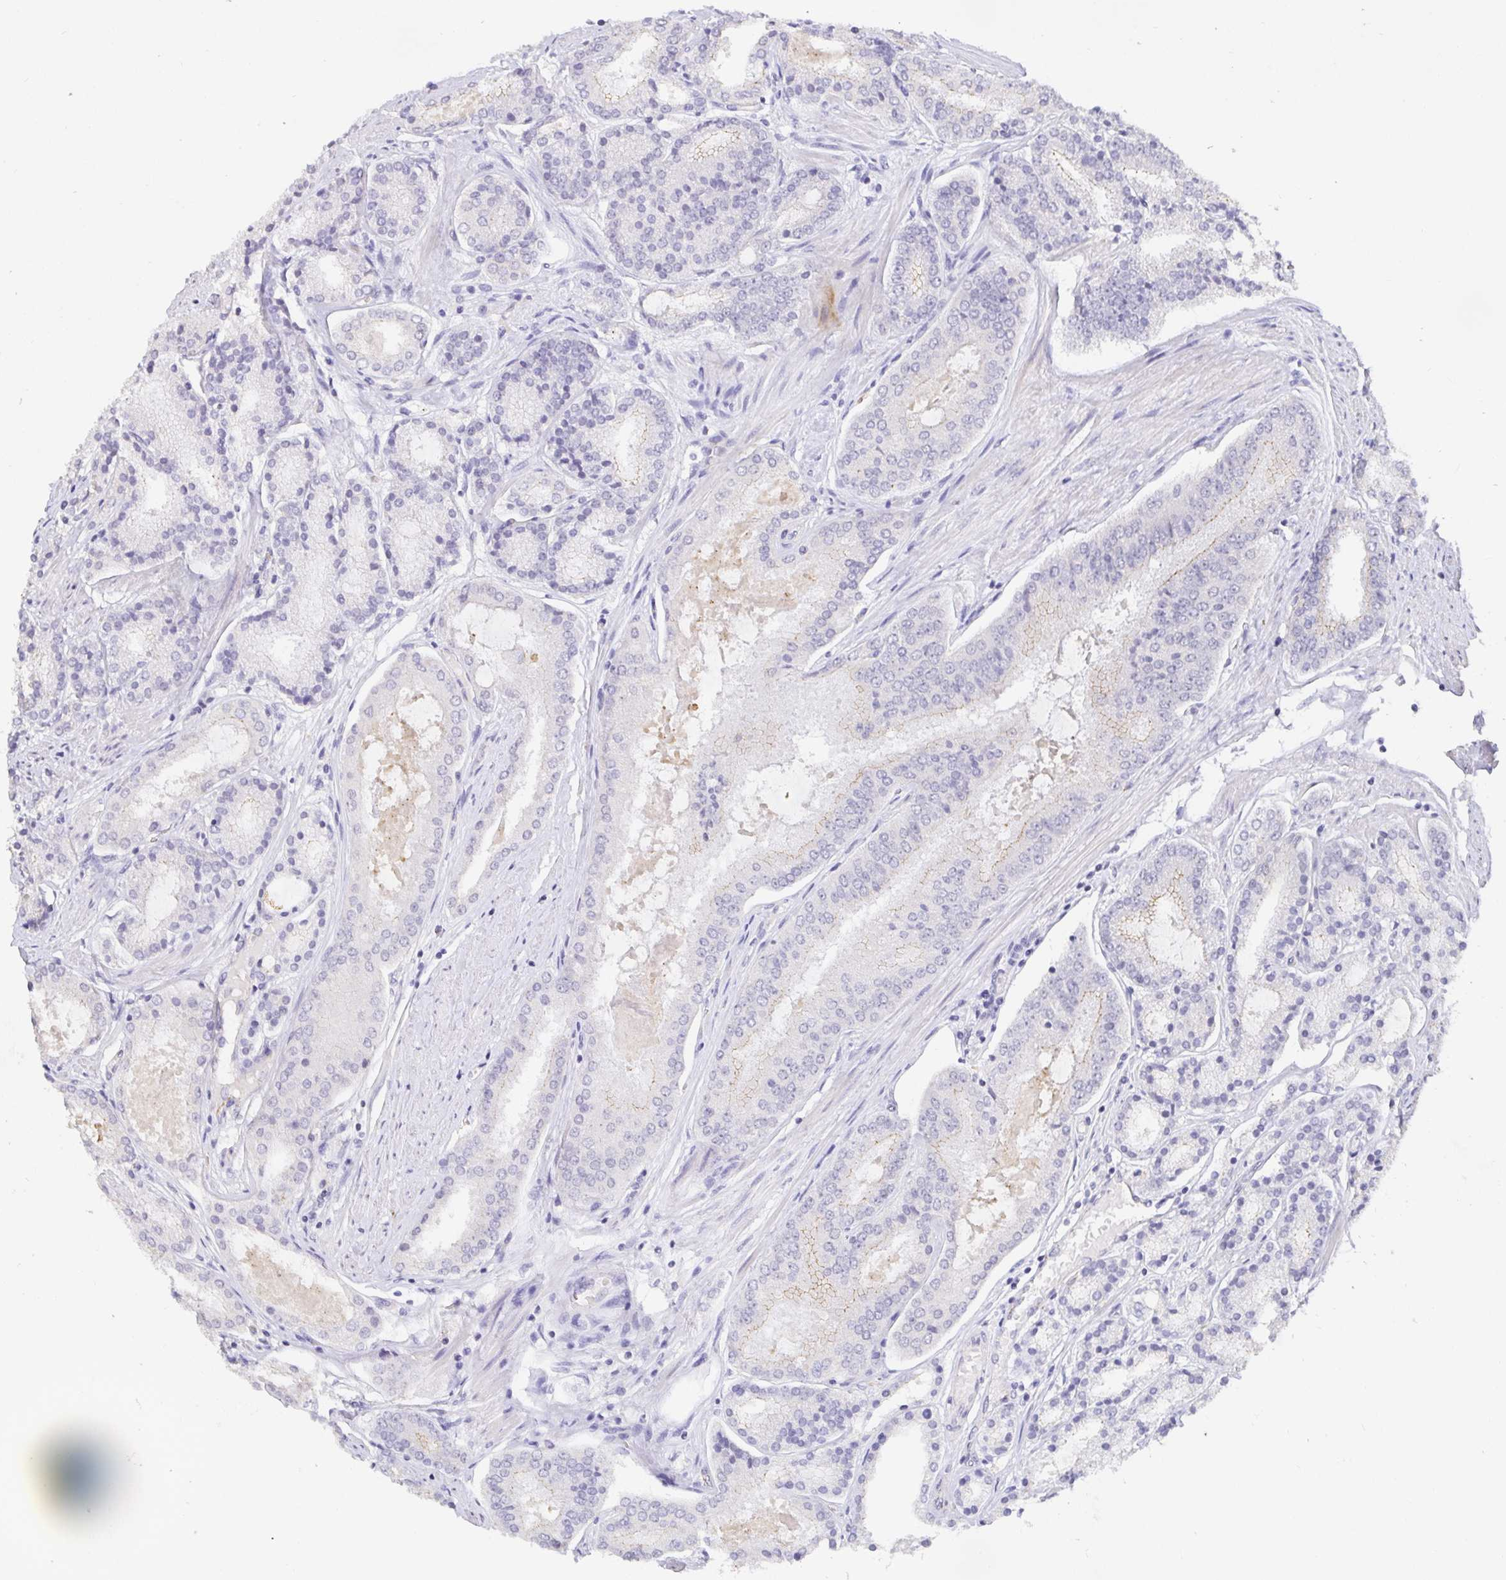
{"staining": {"intensity": "negative", "quantity": "none", "location": "none"}, "tissue": "prostate cancer", "cell_type": "Tumor cells", "image_type": "cancer", "snomed": [{"axis": "morphology", "description": "Adenocarcinoma, High grade"}, {"axis": "topography", "description": "Prostate"}], "caption": "The IHC image has no significant staining in tumor cells of prostate cancer (adenocarcinoma (high-grade)) tissue.", "gene": "PDX1", "patient": {"sex": "male", "age": 63}}